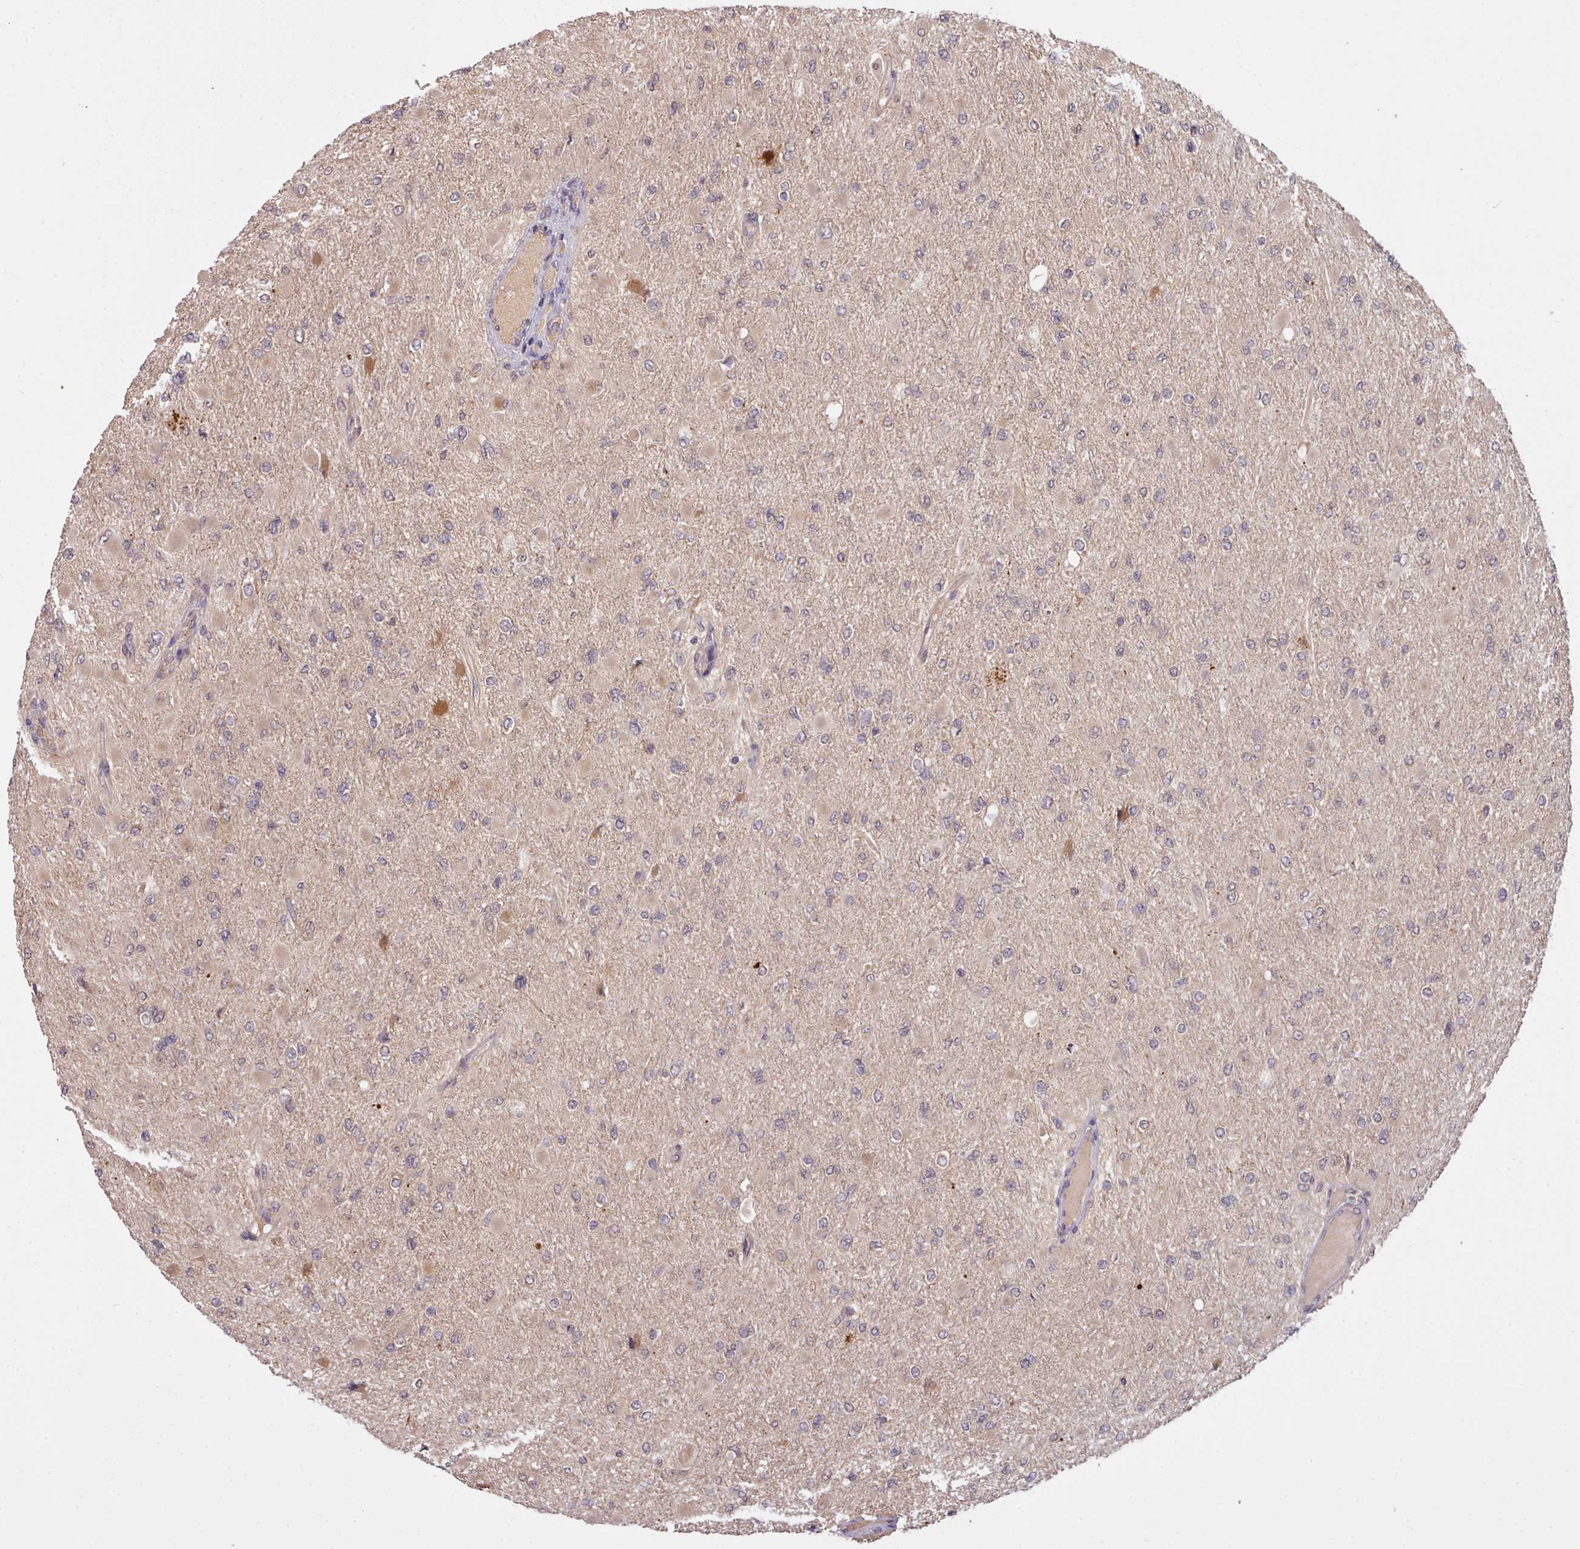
{"staining": {"intensity": "weak", "quantity": "<25%", "location": "cytoplasmic/membranous"}, "tissue": "glioma", "cell_type": "Tumor cells", "image_type": "cancer", "snomed": [{"axis": "morphology", "description": "Glioma, malignant, High grade"}, {"axis": "topography", "description": "Cerebral cortex"}], "caption": "Immunohistochemistry image of neoplastic tissue: malignant glioma (high-grade) stained with DAB displays no significant protein positivity in tumor cells.", "gene": "ARL17A", "patient": {"sex": "female", "age": 36}}